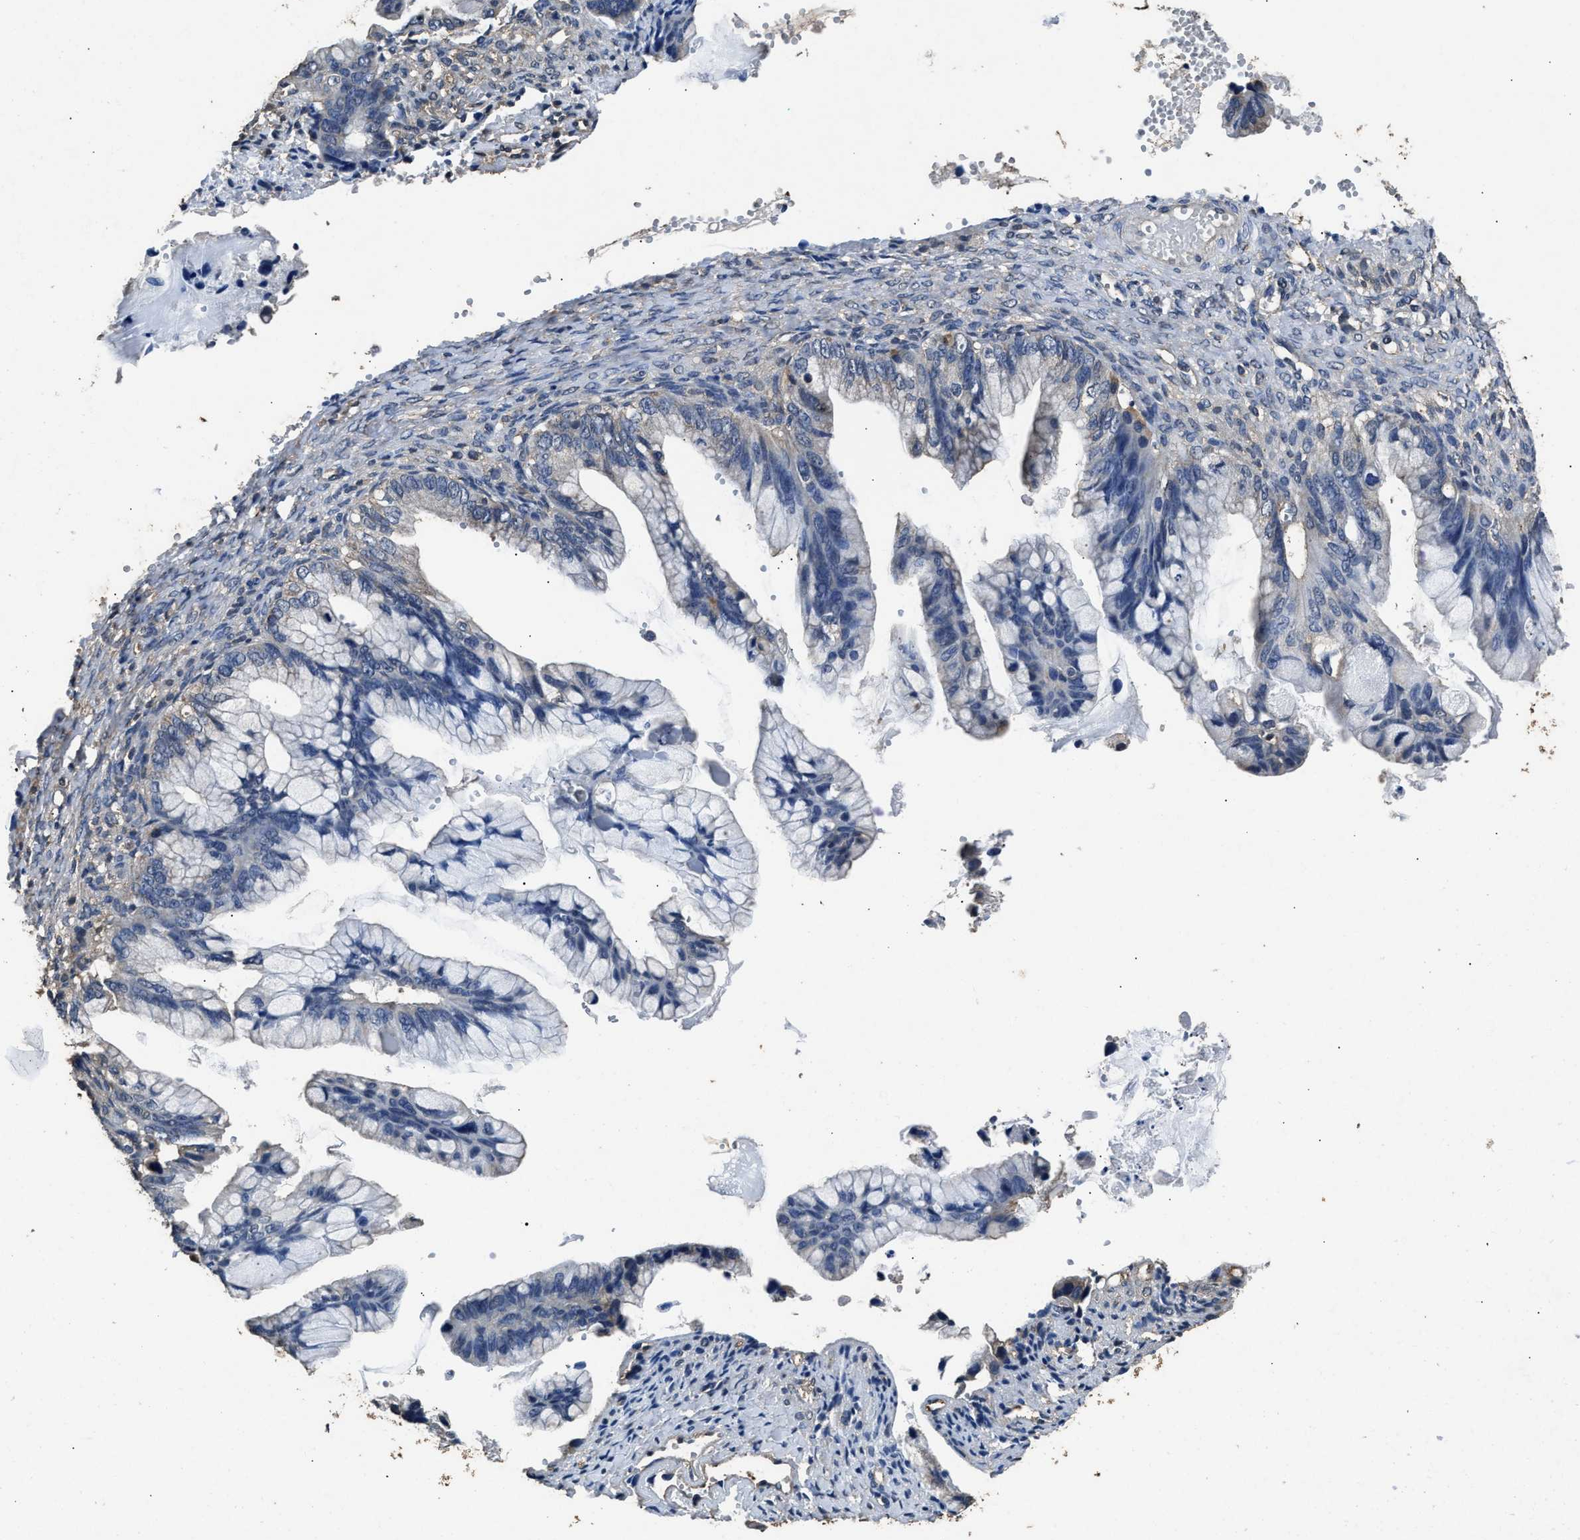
{"staining": {"intensity": "negative", "quantity": "none", "location": "none"}, "tissue": "ovarian cancer", "cell_type": "Tumor cells", "image_type": "cancer", "snomed": [{"axis": "morphology", "description": "Cystadenocarcinoma, mucinous, NOS"}, {"axis": "topography", "description": "Ovary"}], "caption": "This histopathology image is of mucinous cystadenocarcinoma (ovarian) stained with immunohistochemistry (IHC) to label a protein in brown with the nuclei are counter-stained blue. There is no positivity in tumor cells.", "gene": "YWHAE", "patient": {"sex": "female", "age": 36}}